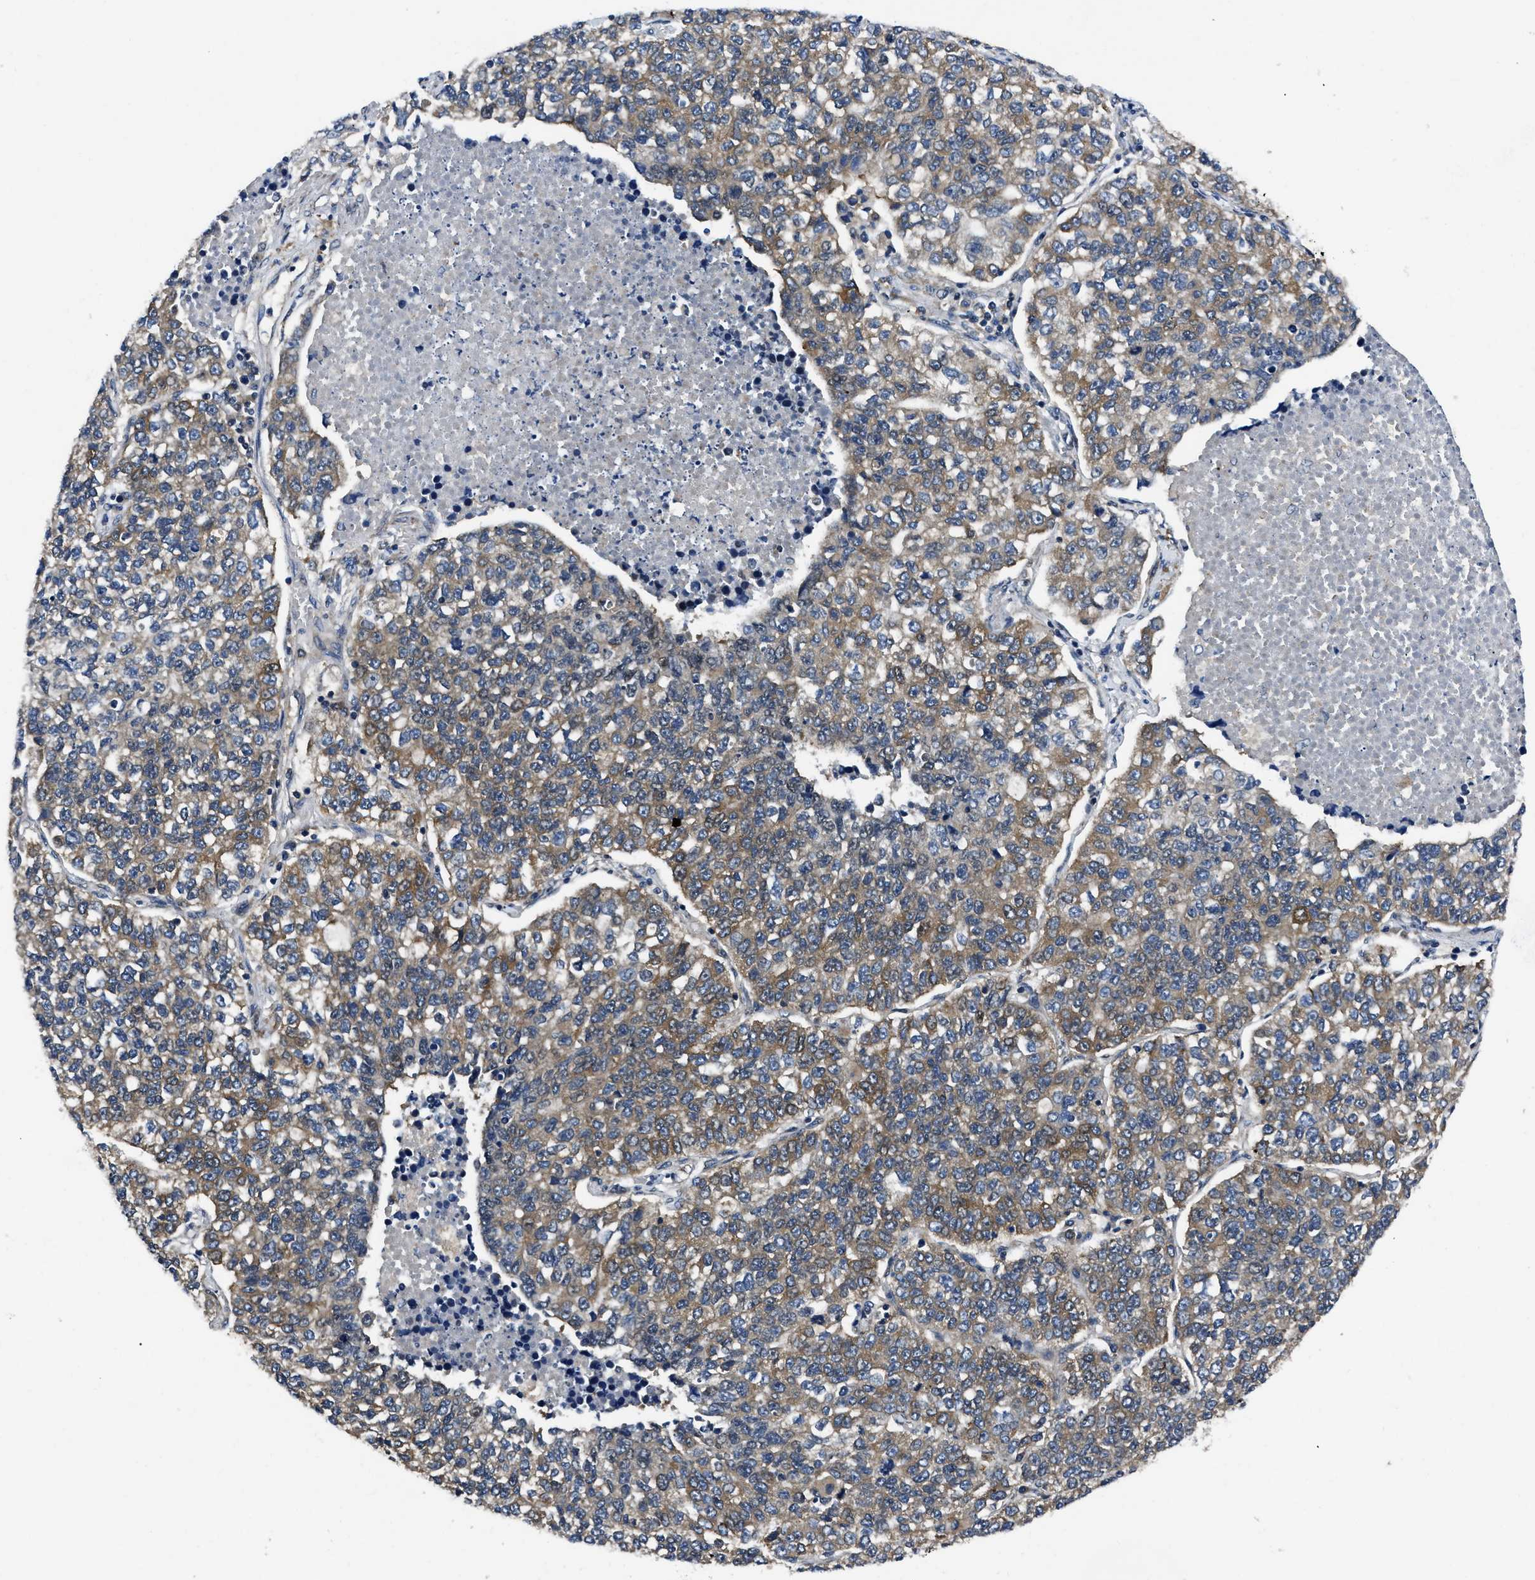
{"staining": {"intensity": "moderate", "quantity": ">75%", "location": "cytoplasmic/membranous"}, "tissue": "lung cancer", "cell_type": "Tumor cells", "image_type": "cancer", "snomed": [{"axis": "morphology", "description": "Adenocarcinoma, NOS"}, {"axis": "topography", "description": "Lung"}], "caption": "Moderate cytoplasmic/membranous positivity for a protein is identified in approximately >75% of tumor cells of adenocarcinoma (lung) using immunohistochemistry.", "gene": "GET4", "patient": {"sex": "male", "age": 49}}